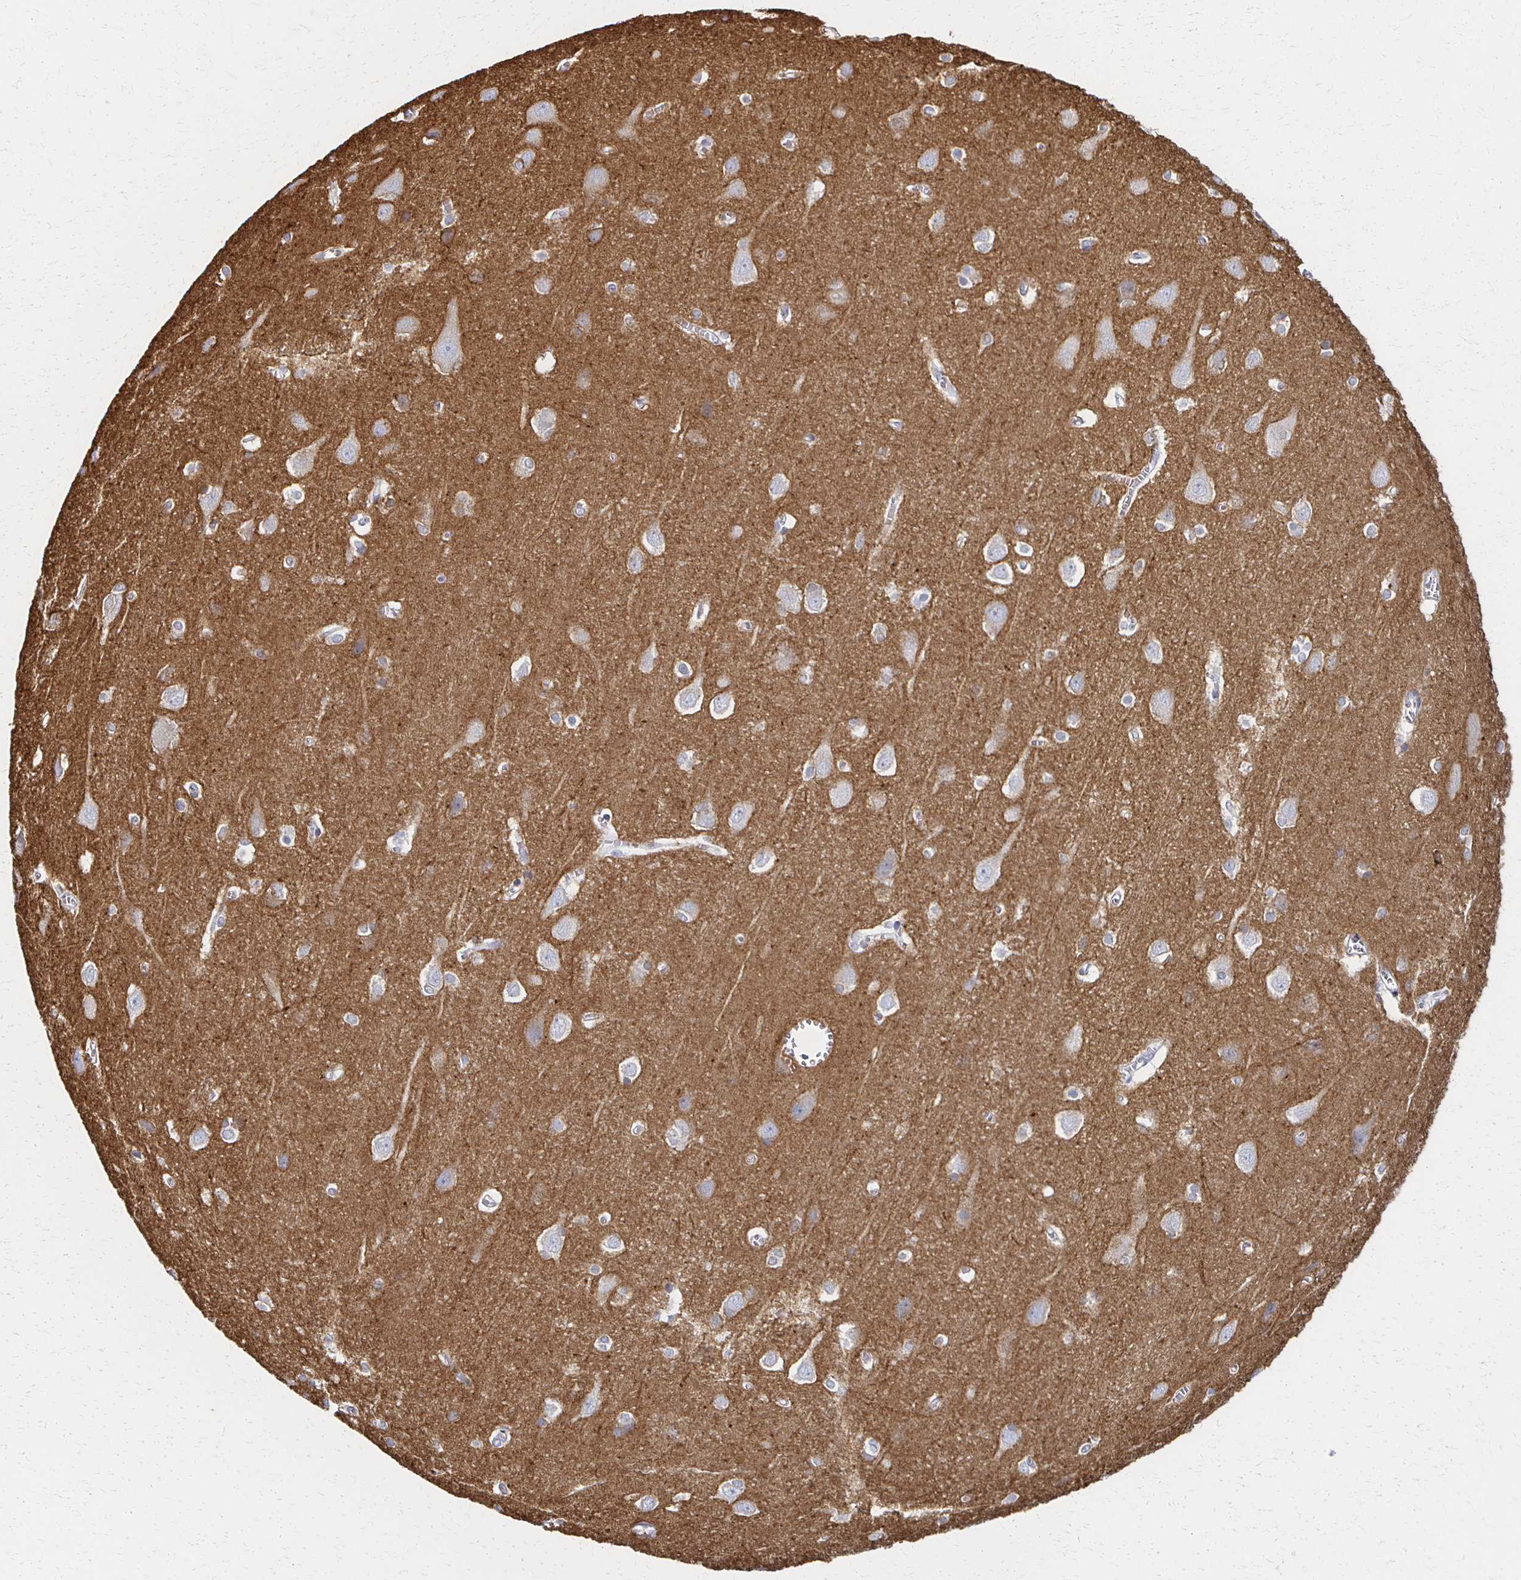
{"staining": {"intensity": "negative", "quantity": "none", "location": "none"}, "tissue": "cerebral cortex", "cell_type": "Endothelial cells", "image_type": "normal", "snomed": [{"axis": "morphology", "description": "Normal tissue, NOS"}, {"axis": "topography", "description": "Cerebral cortex"}], "caption": "Endothelial cells show no significant protein positivity in normal cerebral cortex. (IHC, brightfield microscopy, high magnification).", "gene": "ATP1A3", "patient": {"sex": "male", "age": 37}}